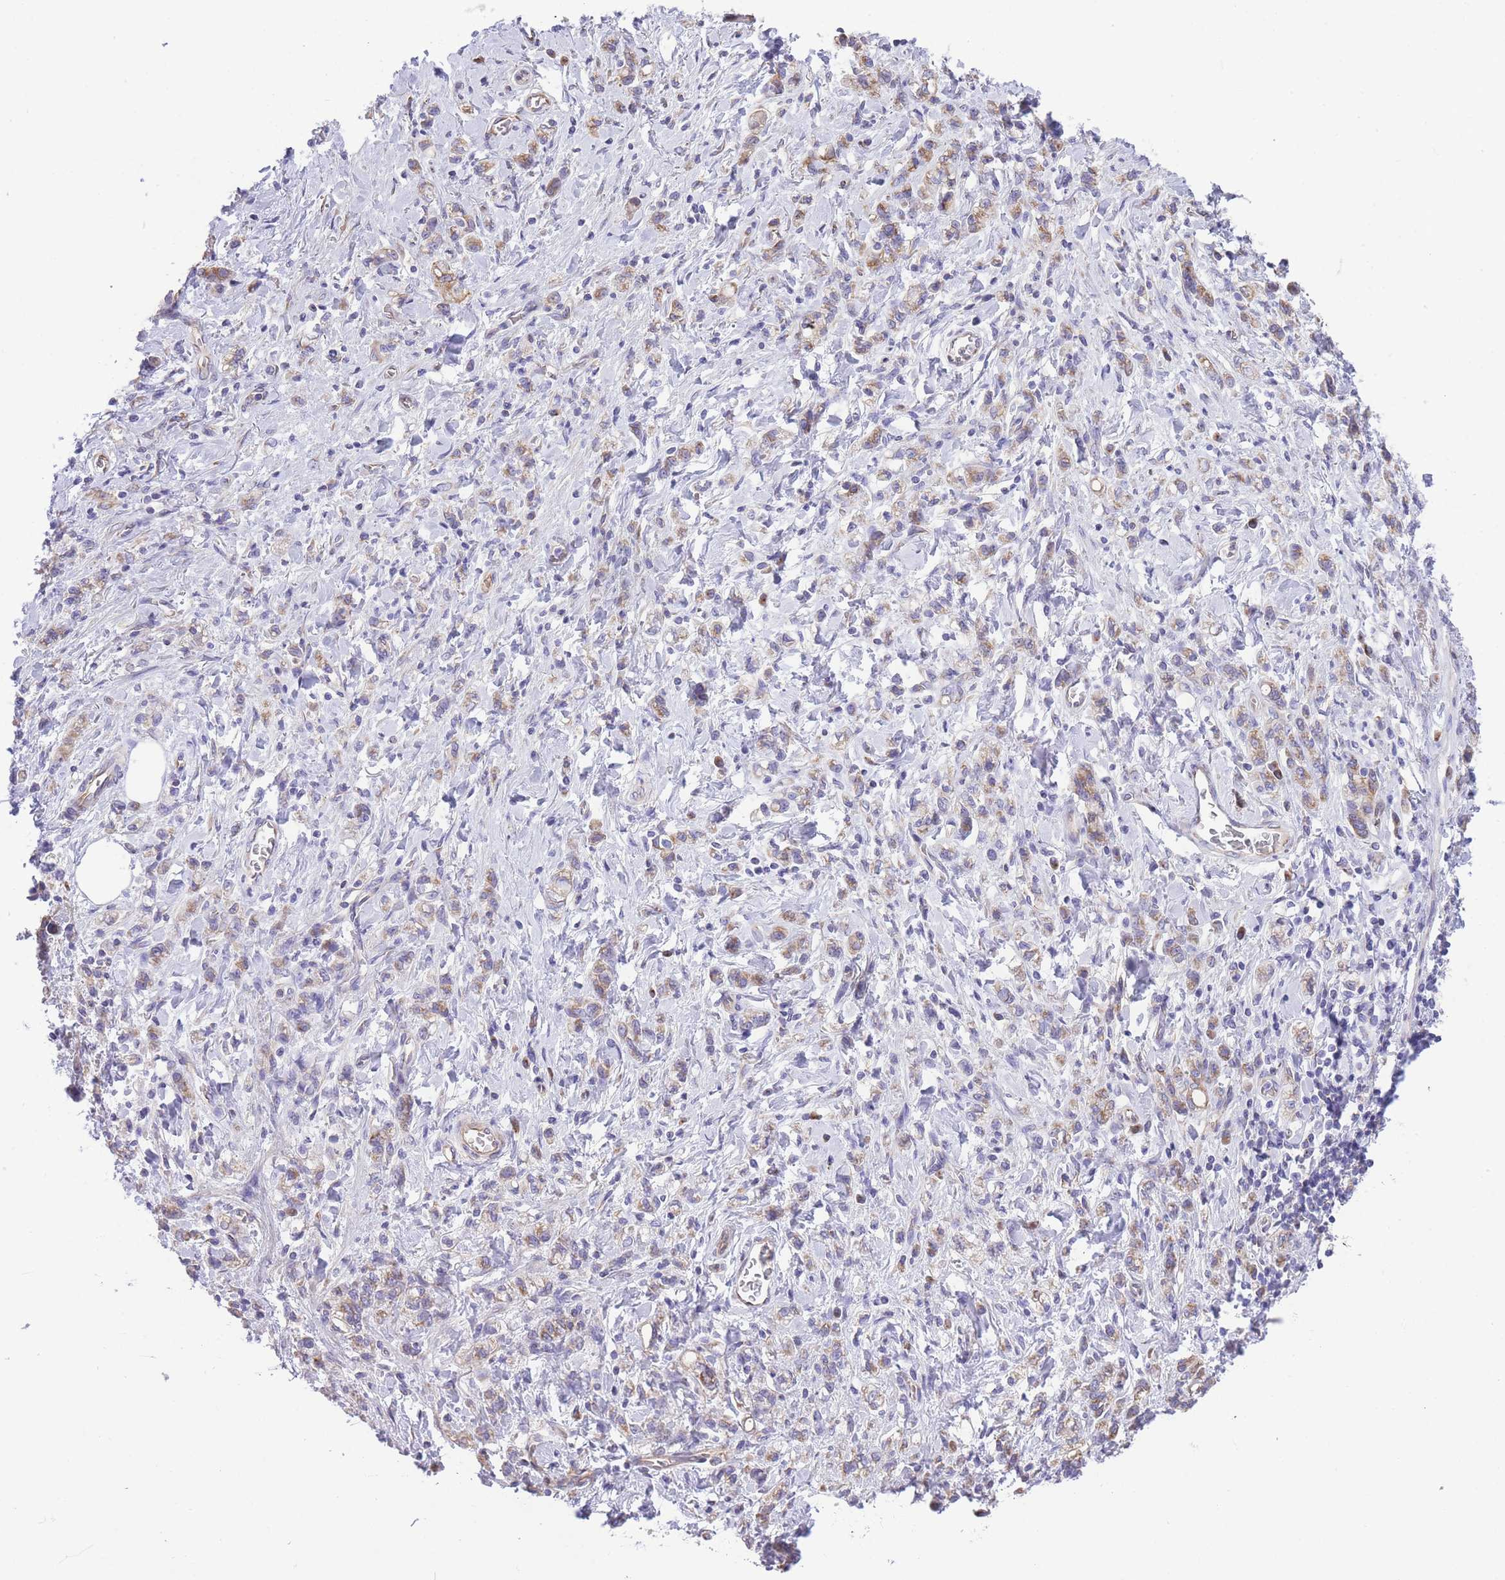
{"staining": {"intensity": "weak", "quantity": ">75%", "location": "cytoplasmic/membranous"}, "tissue": "stomach cancer", "cell_type": "Tumor cells", "image_type": "cancer", "snomed": [{"axis": "morphology", "description": "Adenocarcinoma, NOS"}, {"axis": "topography", "description": "Stomach"}], "caption": "Stomach adenocarcinoma tissue exhibits weak cytoplasmic/membranous staining in about >75% of tumor cells", "gene": "RHOU", "patient": {"sex": "male", "age": 77}}